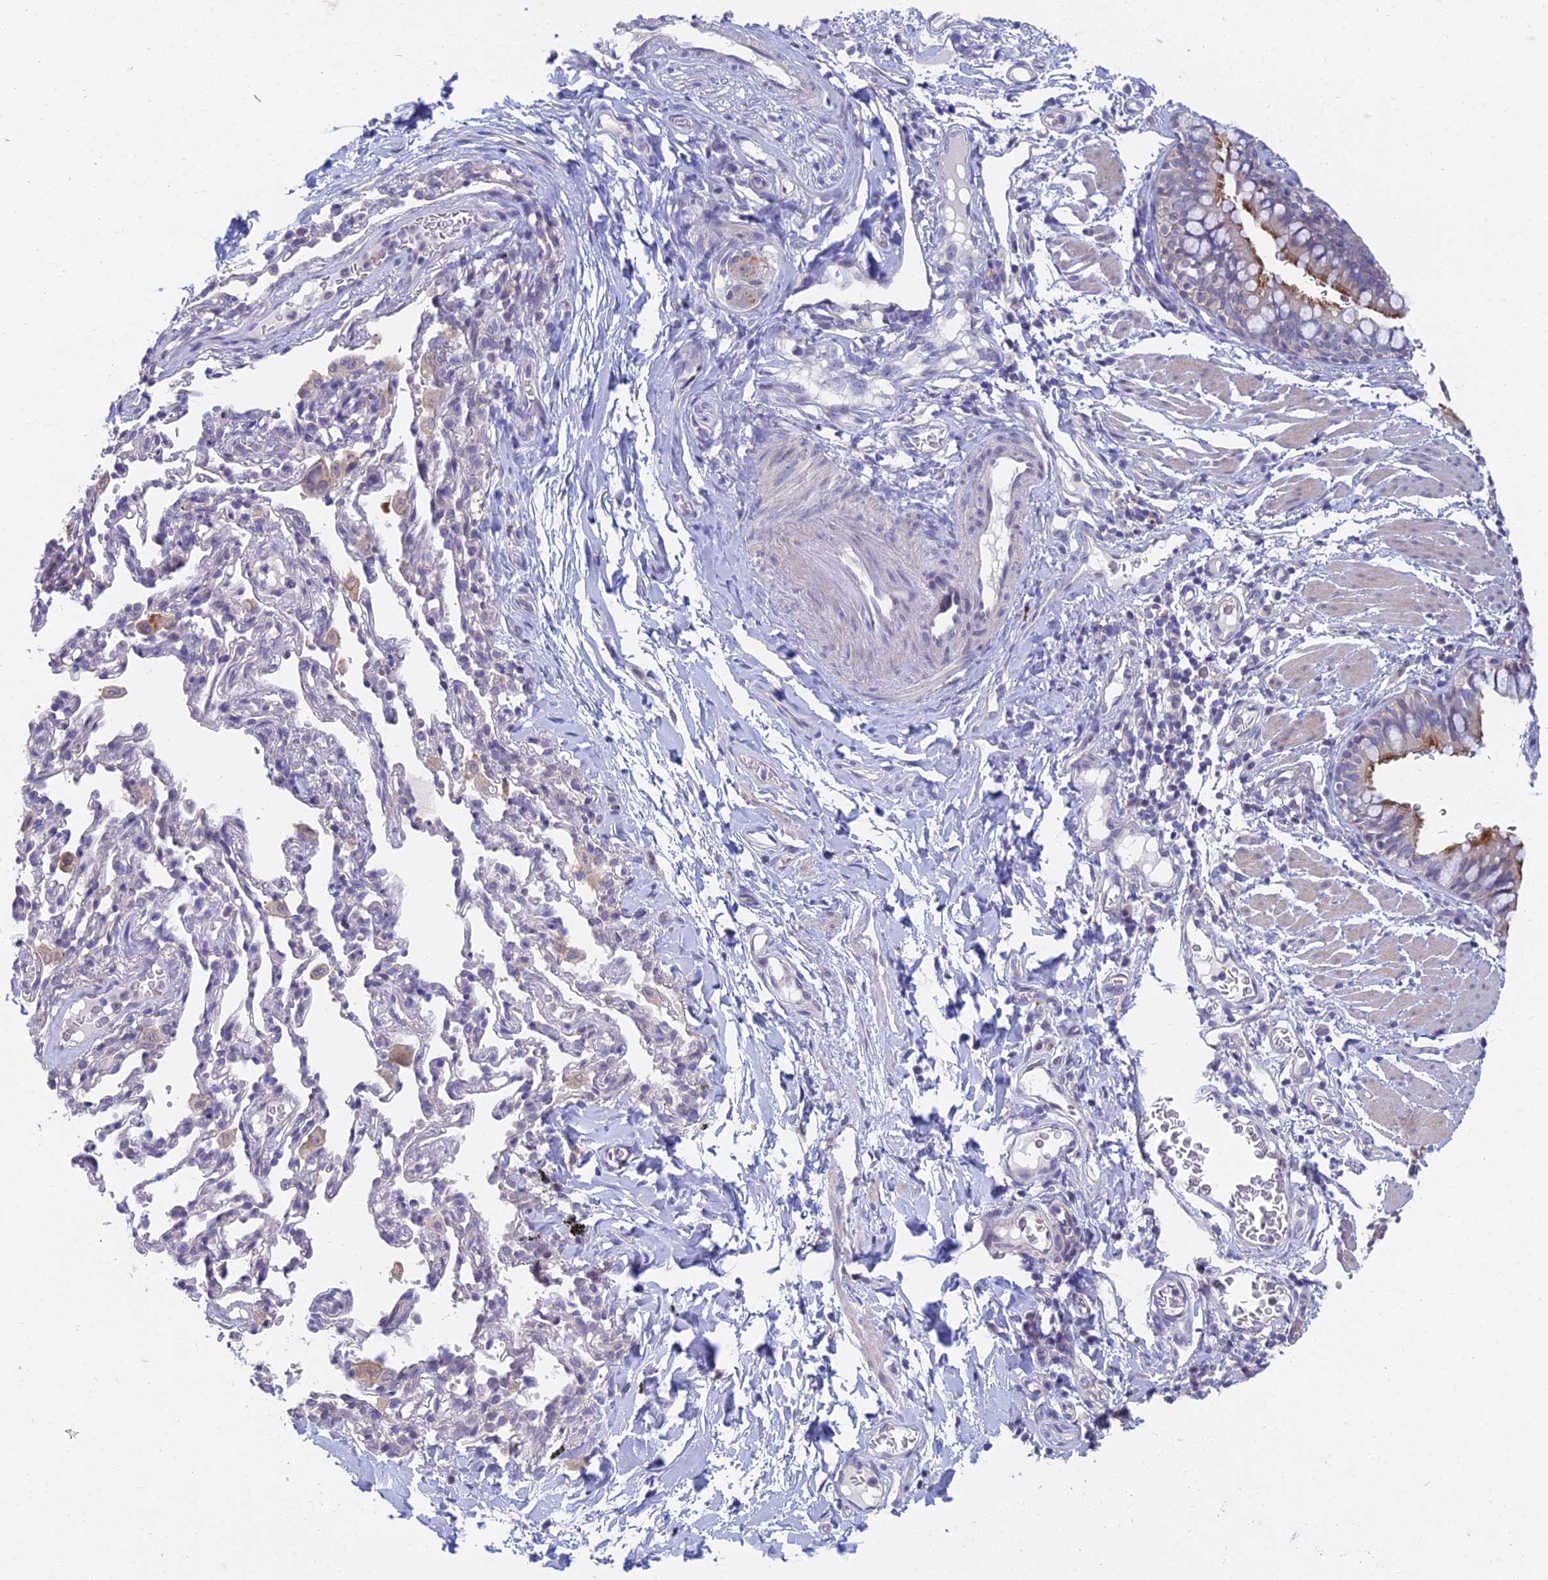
{"staining": {"intensity": "moderate", "quantity": "25%-75%", "location": "cytoplasmic/membranous"}, "tissue": "bronchus", "cell_type": "Respiratory epithelial cells", "image_type": "normal", "snomed": [{"axis": "morphology", "description": "Normal tissue, NOS"}, {"axis": "topography", "description": "Cartilage tissue"}, {"axis": "topography", "description": "Bronchus"}], "caption": "Immunohistochemical staining of normal human bronchus displays moderate cytoplasmic/membranous protein staining in about 25%-75% of respiratory epithelial cells.", "gene": "METTL26", "patient": {"sex": "female", "age": 36}}